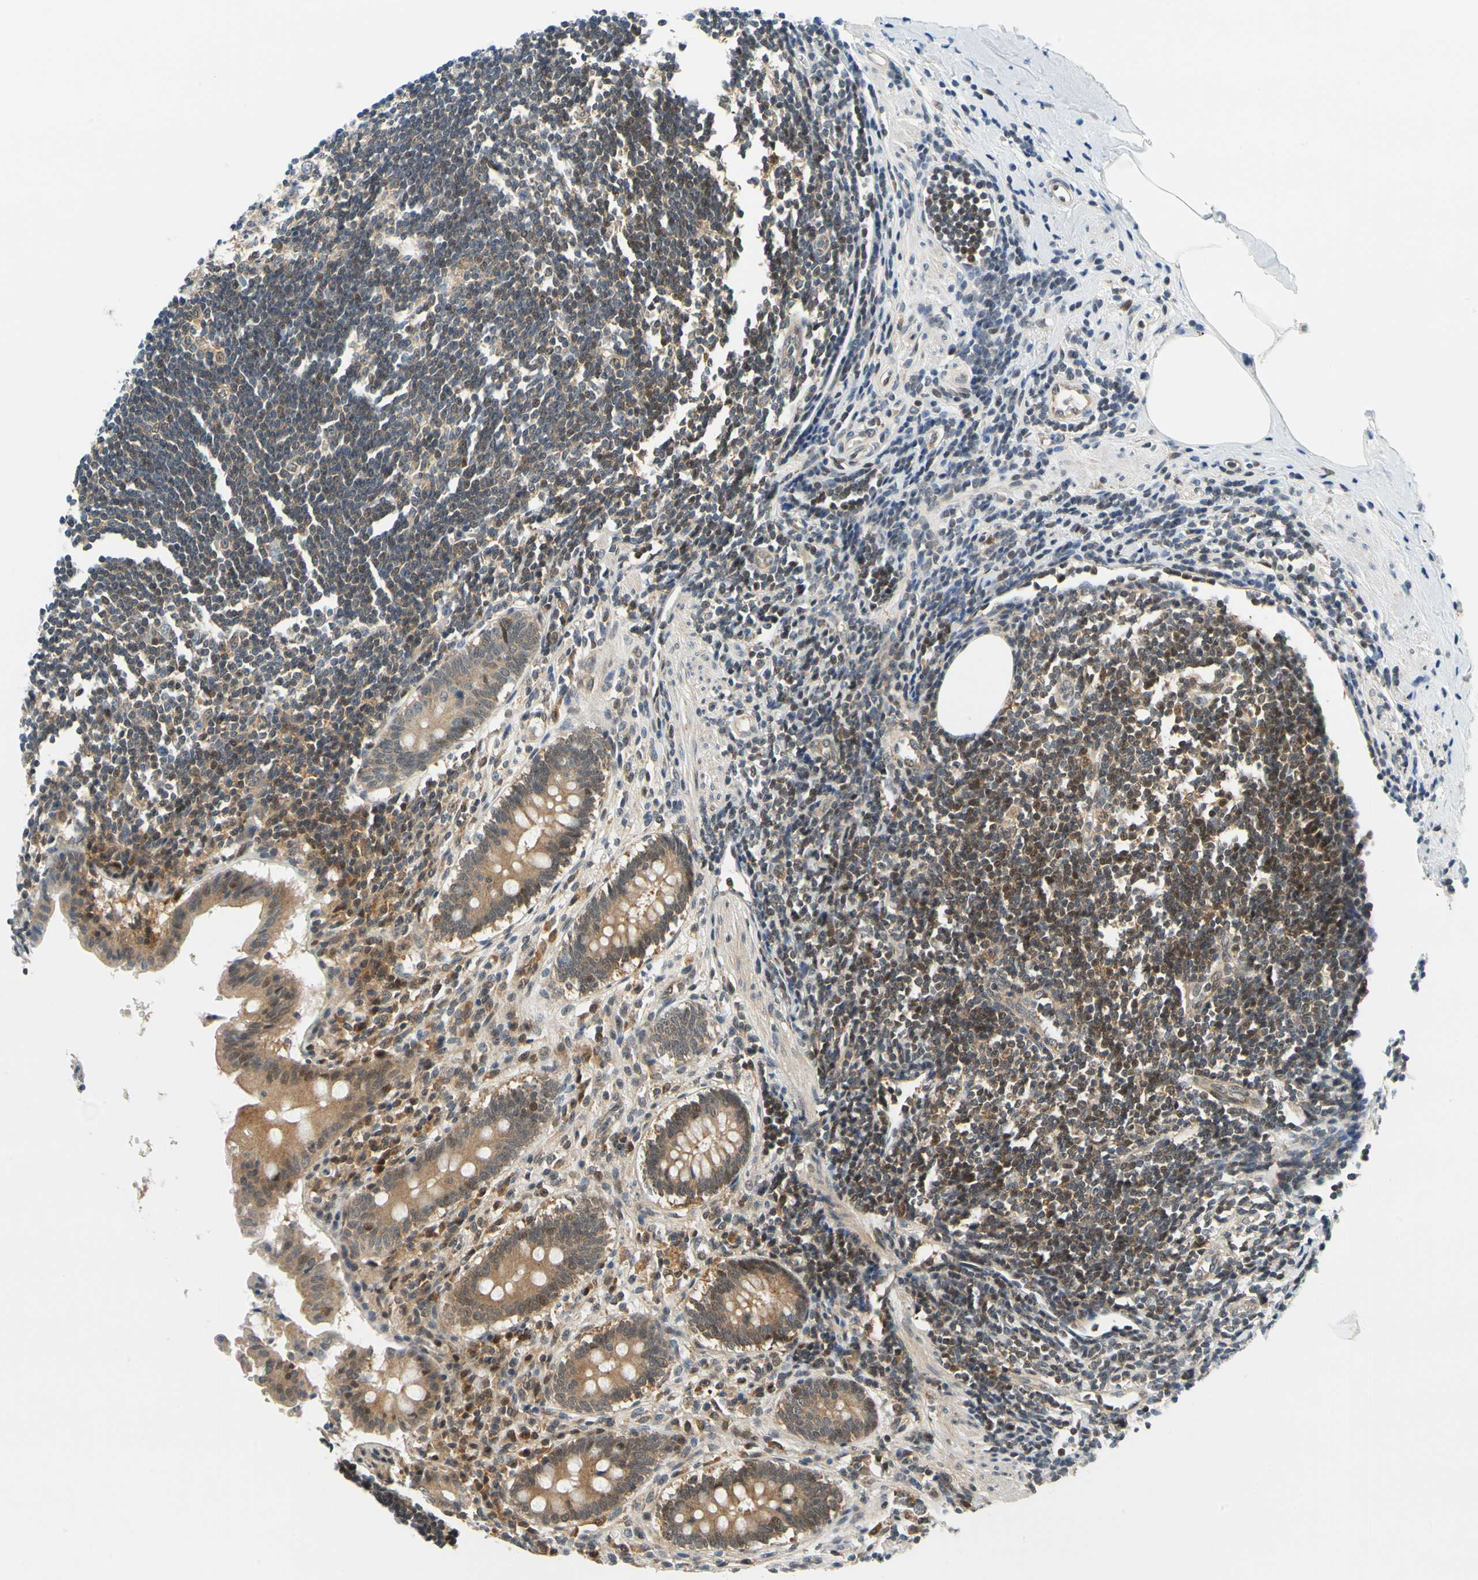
{"staining": {"intensity": "moderate", "quantity": ">75%", "location": "cytoplasmic/membranous"}, "tissue": "appendix", "cell_type": "Glandular cells", "image_type": "normal", "snomed": [{"axis": "morphology", "description": "Normal tissue, NOS"}, {"axis": "topography", "description": "Appendix"}], "caption": "Moderate cytoplasmic/membranous staining is present in approximately >75% of glandular cells in benign appendix.", "gene": "MAPK9", "patient": {"sex": "female", "age": 50}}